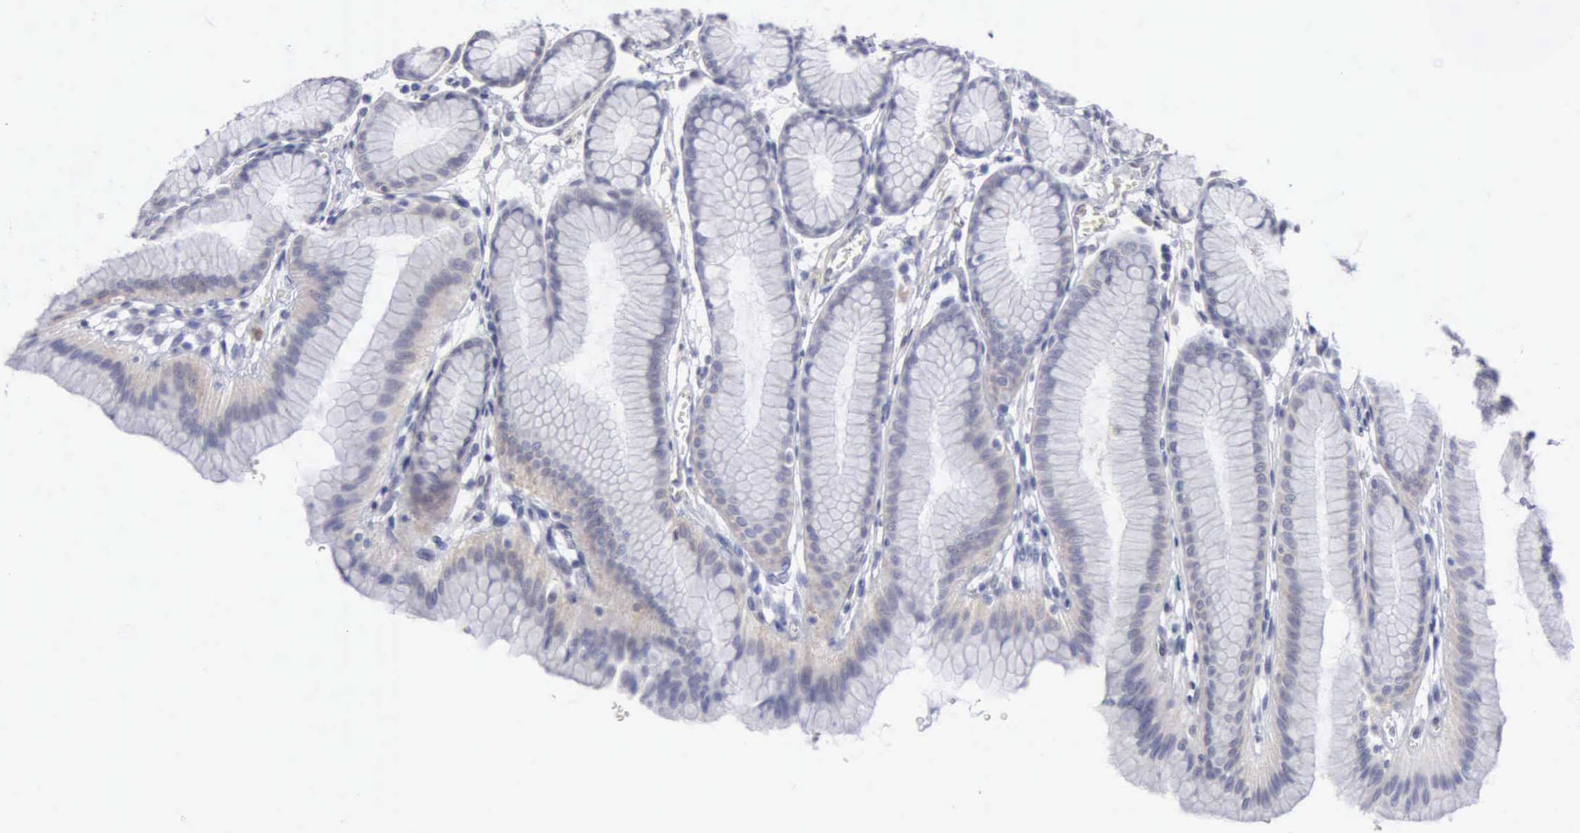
{"staining": {"intensity": "negative", "quantity": "none", "location": "none"}, "tissue": "stomach", "cell_type": "Glandular cells", "image_type": "normal", "snomed": [{"axis": "morphology", "description": "Normal tissue, NOS"}, {"axis": "topography", "description": "Stomach"}], "caption": "DAB immunohistochemical staining of normal stomach exhibits no significant positivity in glandular cells.", "gene": "TFRC", "patient": {"sex": "male", "age": 42}}